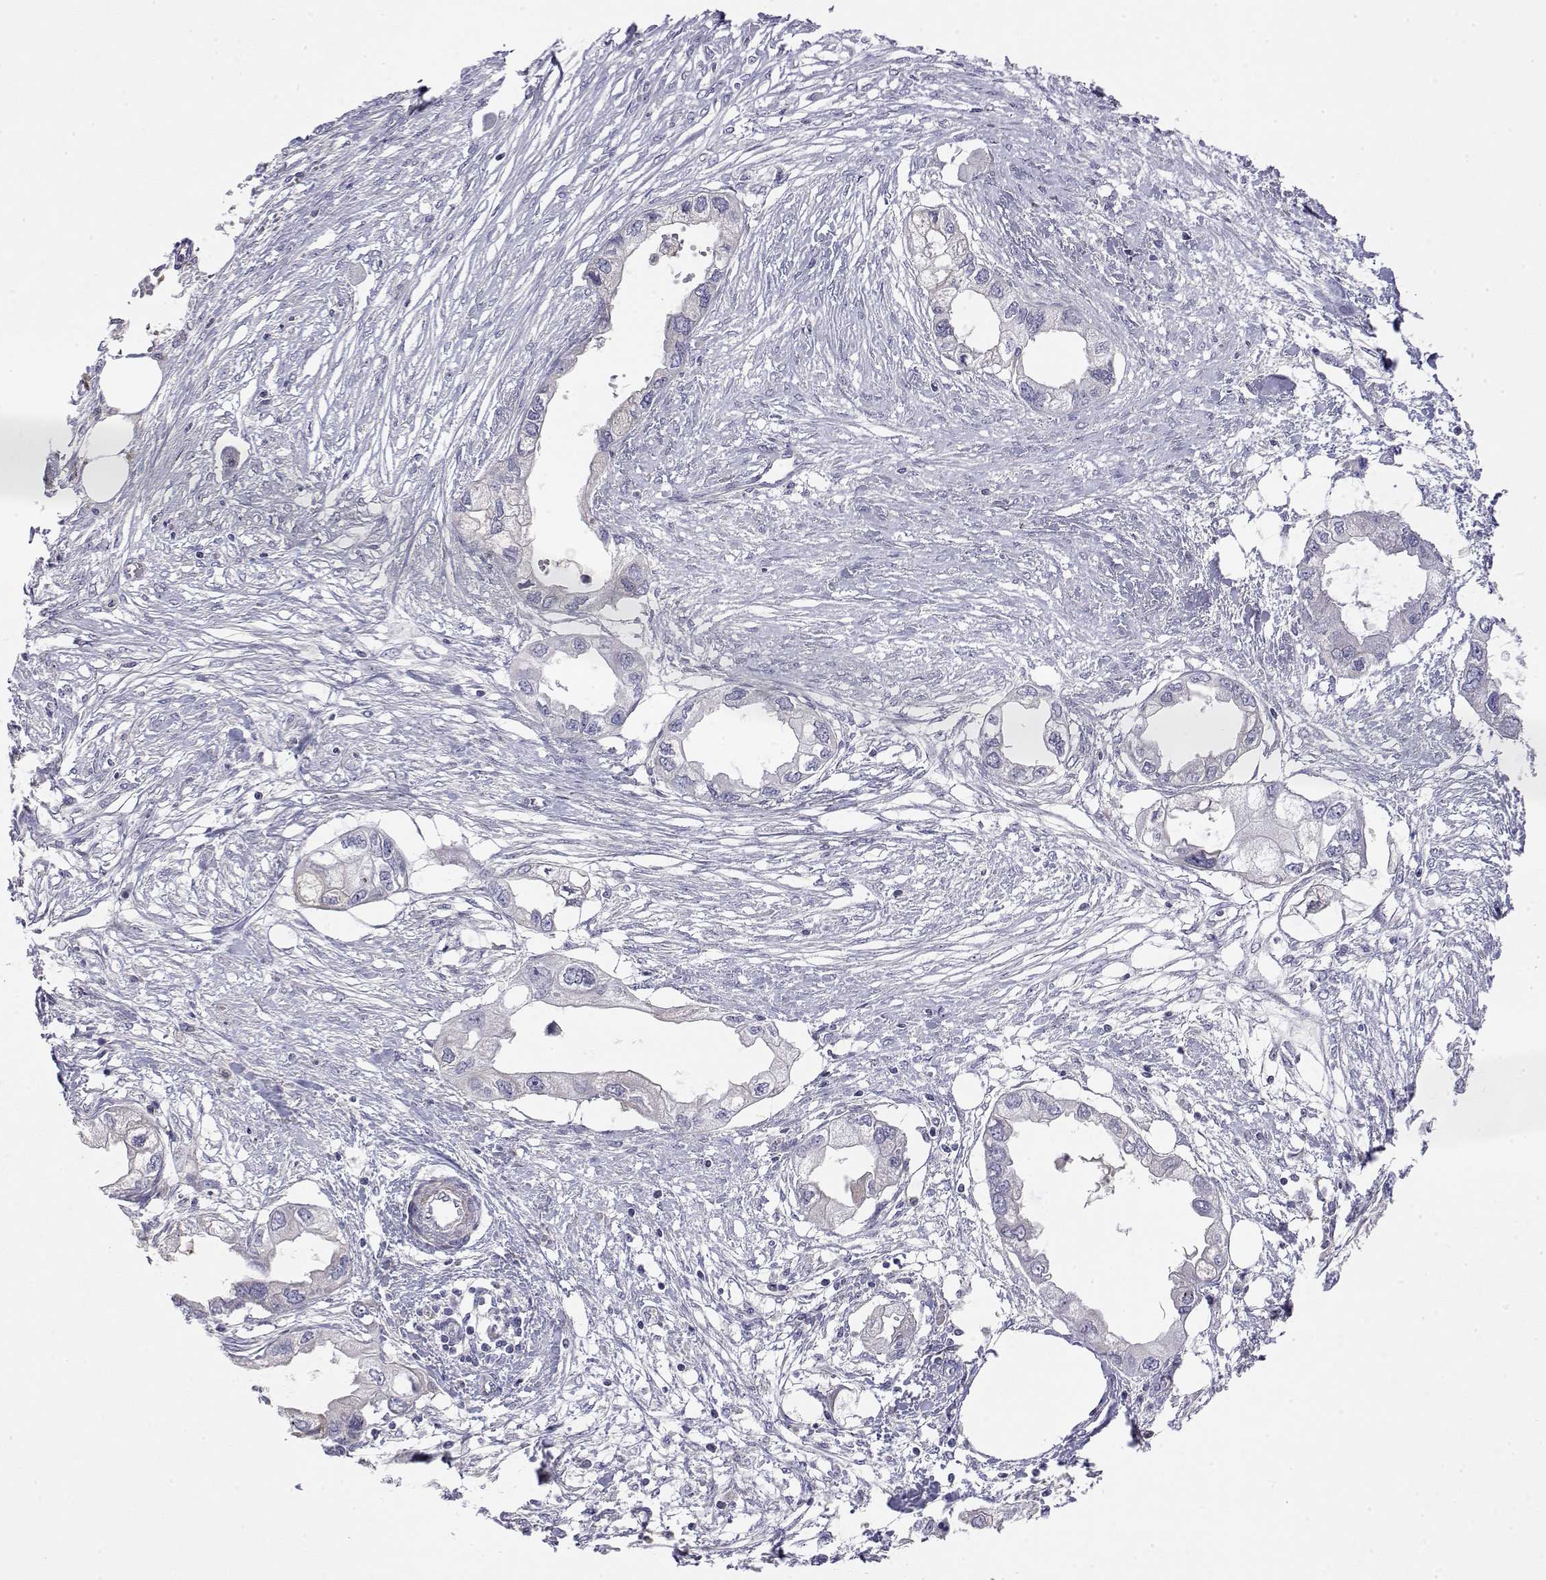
{"staining": {"intensity": "negative", "quantity": "none", "location": "none"}, "tissue": "endometrial cancer", "cell_type": "Tumor cells", "image_type": "cancer", "snomed": [{"axis": "morphology", "description": "Adenocarcinoma, NOS"}, {"axis": "morphology", "description": "Adenocarcinoma, metastatic, NOS"}, {"axis": "topography", "description": "Adipose tissue"}, {"axis": "topography", "description": "Endometrium"}], "caption": "Immunohistochemical staining of endometrial cancer (adenocarcinoma) displays no significant positivity in tumor cells.", "gene": "GGACT", "patient": {"sex": "female", "age": 67}}